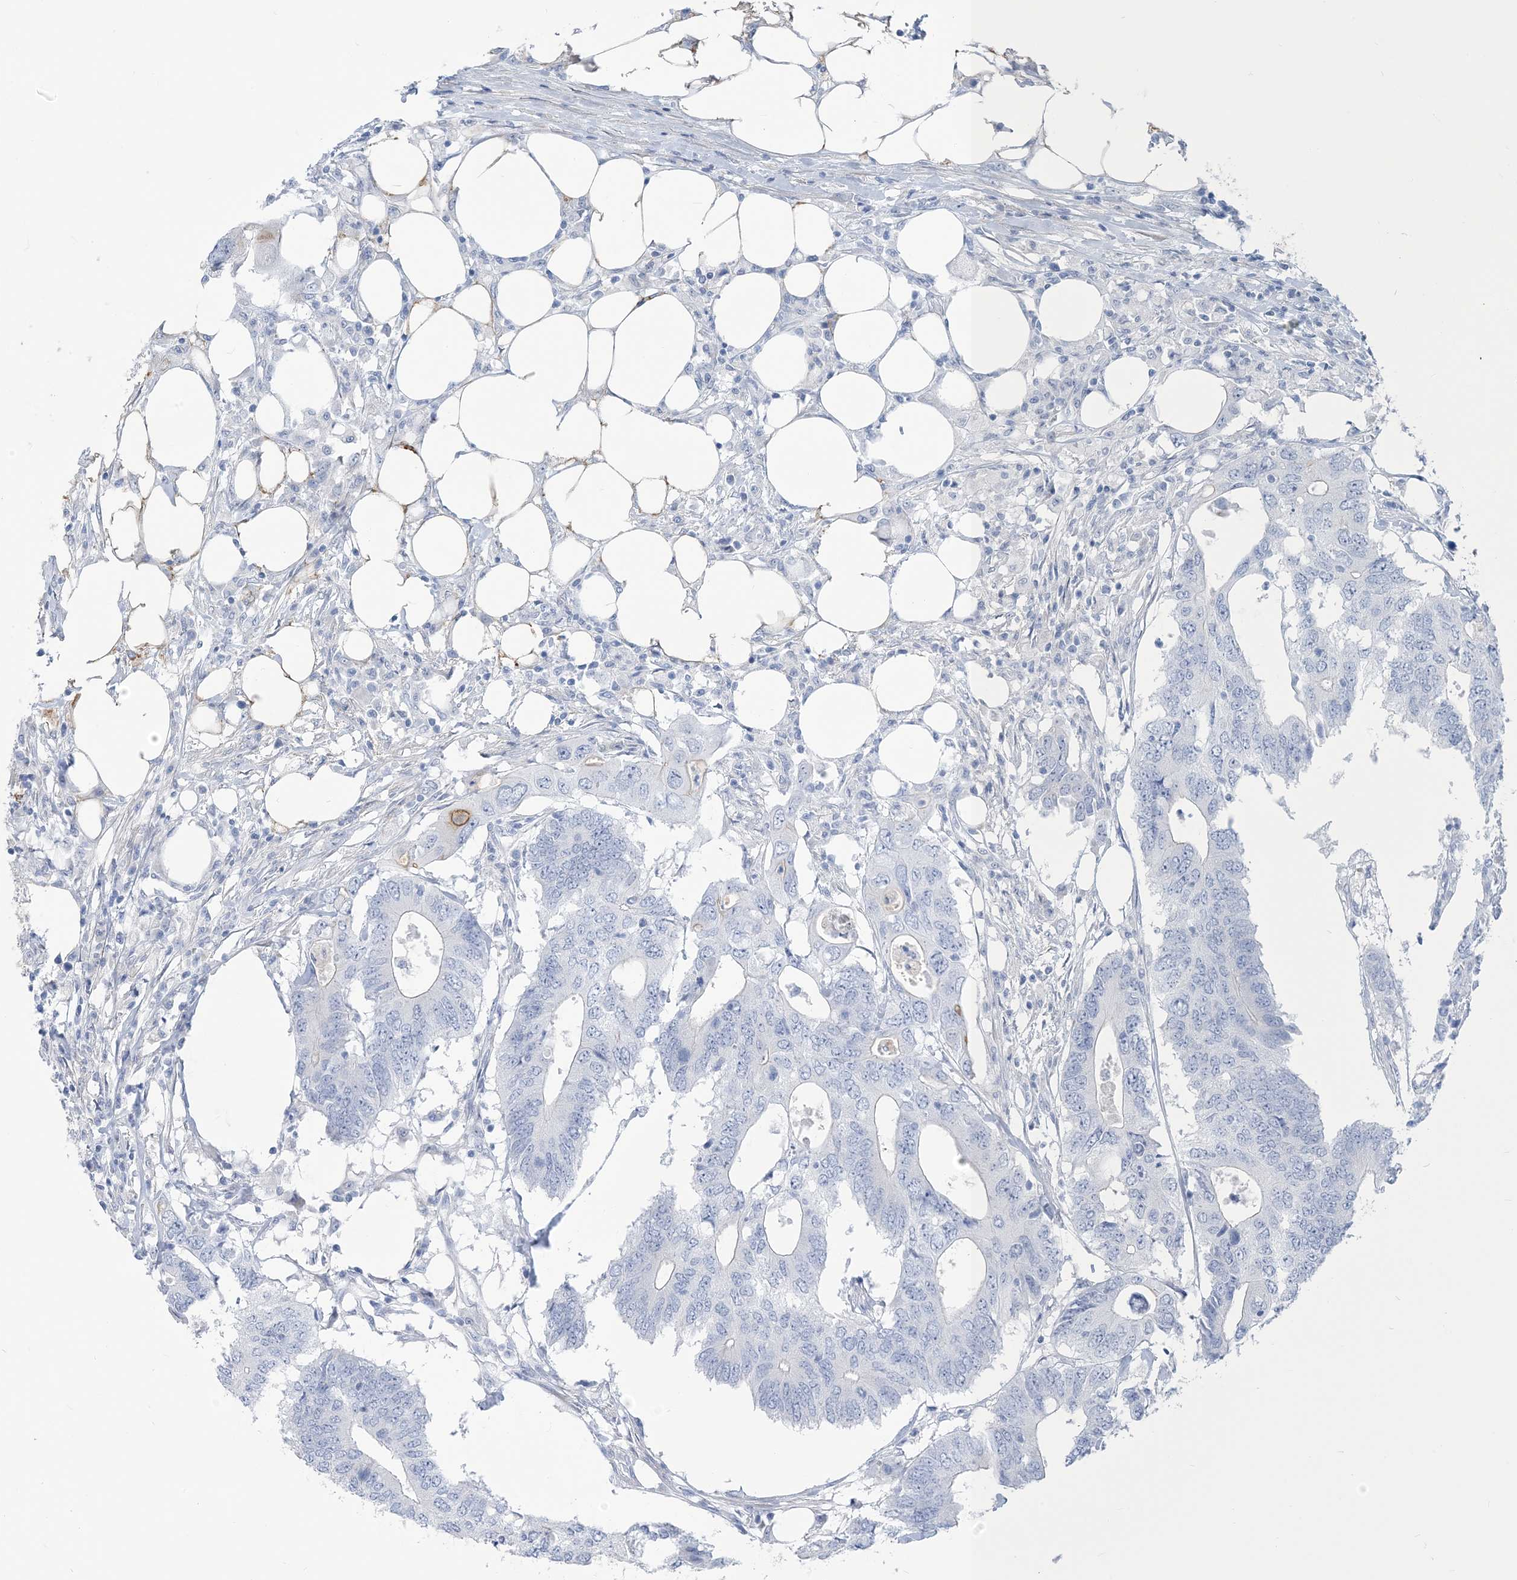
{"staining": {"intensity": "negative", "quantity": "none", "location": "none"}, "tissue": "colorectal cancer", "cell_type": "Tumor cells", "image_type": "cancer", "snomed": [{"axis": "morphology", "description": "Adenocarcinoma, NOS"}, {"axis": "topography", "description": "Colon"}], "caption": "Tumor cells are negative for brown protein staining in colorectal cancer (adenocarcinoma). (DAB IHC with hematoxylin counter stain).", "gene": "MOXD1", "patient": {"sex": "male", "age": 71}}